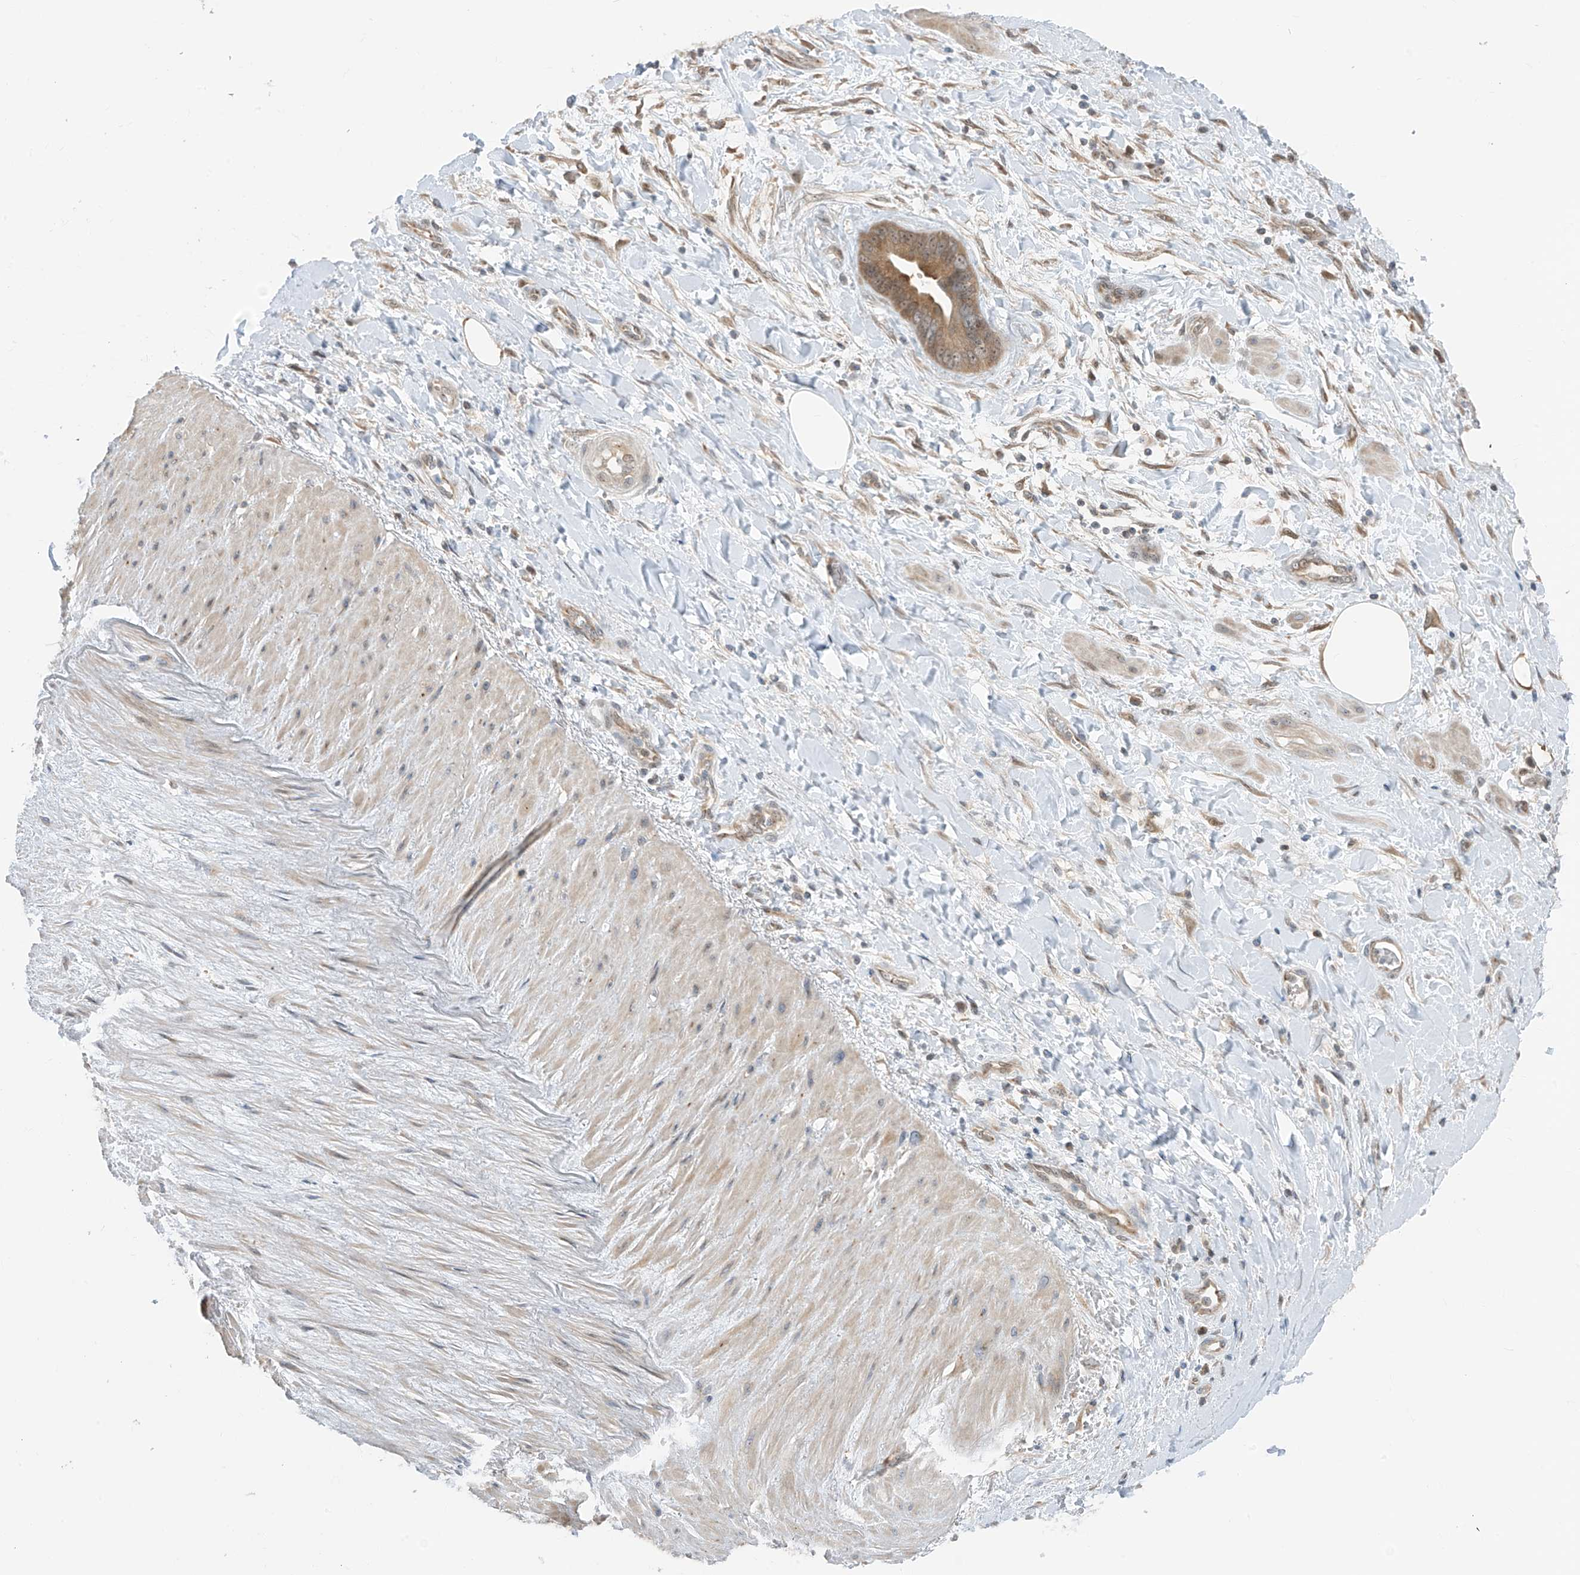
{"staining": {"intensity": "moderate", "quantity": ">75%", "location": "cytoplasmic/membranous"}, "tissue": "adipose tissue", "cell_type": "Adipocytes", "image_type": "normal", "snomed": [{"axis": "morphology", "description": "Normal tissue, NOS"}, {"axis": "morphology", "description": "Adenocarcinoma, NOS"}, {"axis": "topography", "description": "Pancreas"}, {"axis": "topography", "description": "Peripheral nerve tissue"}], "caption": "Immunohistochemistry (IHC) image of benign human adipose tissue stained for a protein (brown), which reveals medium levels of moderate cytoplasmic/membranous positivity in about >75% of adipocytes.", "gene": "TTC38", "patient": {"sex": "male", "age": 59}}